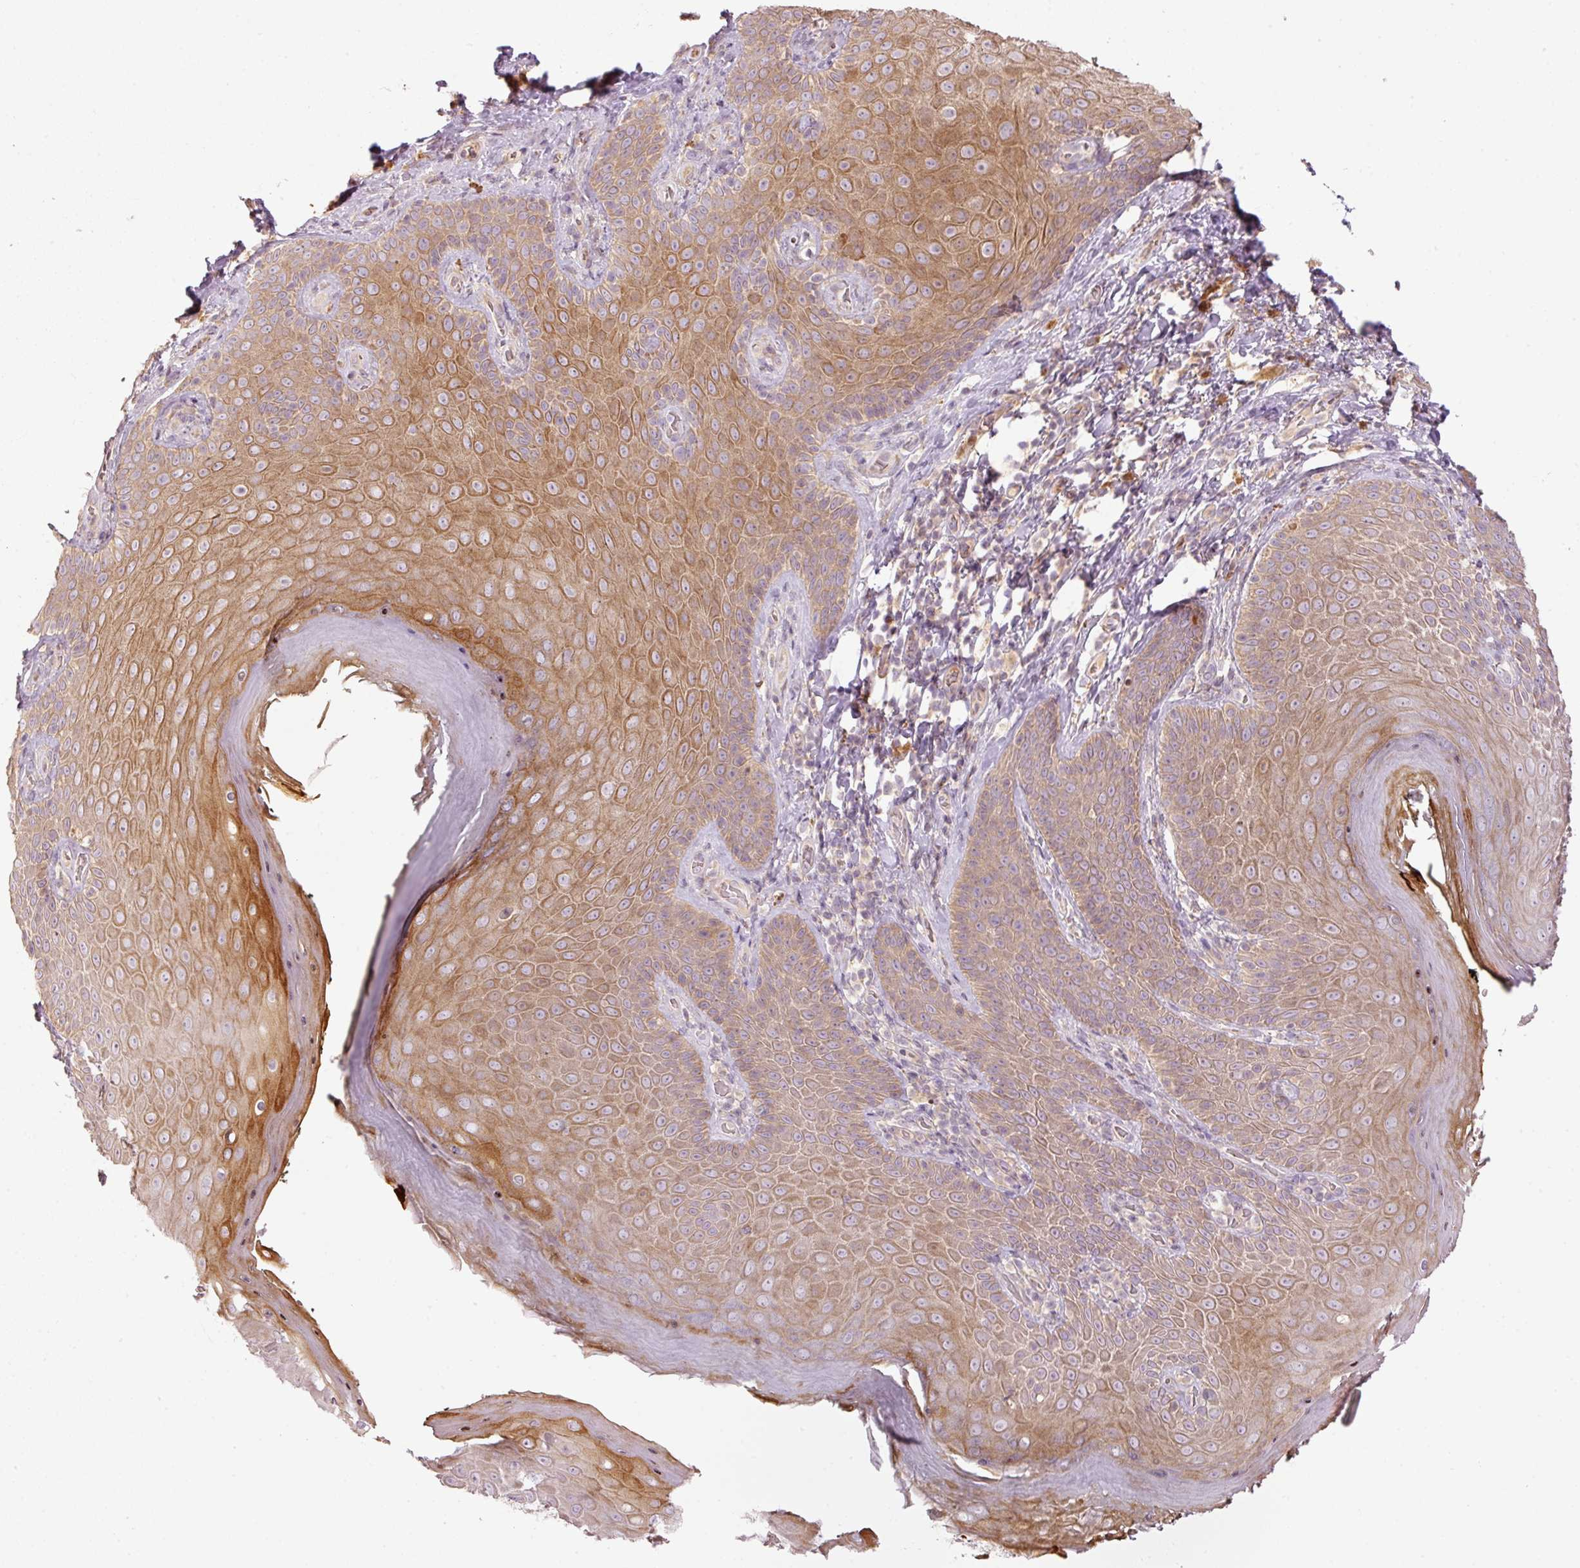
{"staining": {"intensity": "moderate", "quantity": ">75%", "location": "cytoplasmic/membranous"}, "tissue": "skin", "cell_type": "Epidermal cells", "image_type": "normal", "snomed": [{"axis": "morphology", "description": "Normal tissue, NOS"}, {"axis": "topography", "description": "Anal"}, {"axis": "topography", "description": "Peripheral nerve tissue"}], "caption": "Immunohistochemical staining of normal human skin shows >75% levels of moderate cytoplasmic/membranous protein expression in about >75% of epidermal cells.", "gene": "MAP10", "patient": {"sex": "male", "age": 53}}